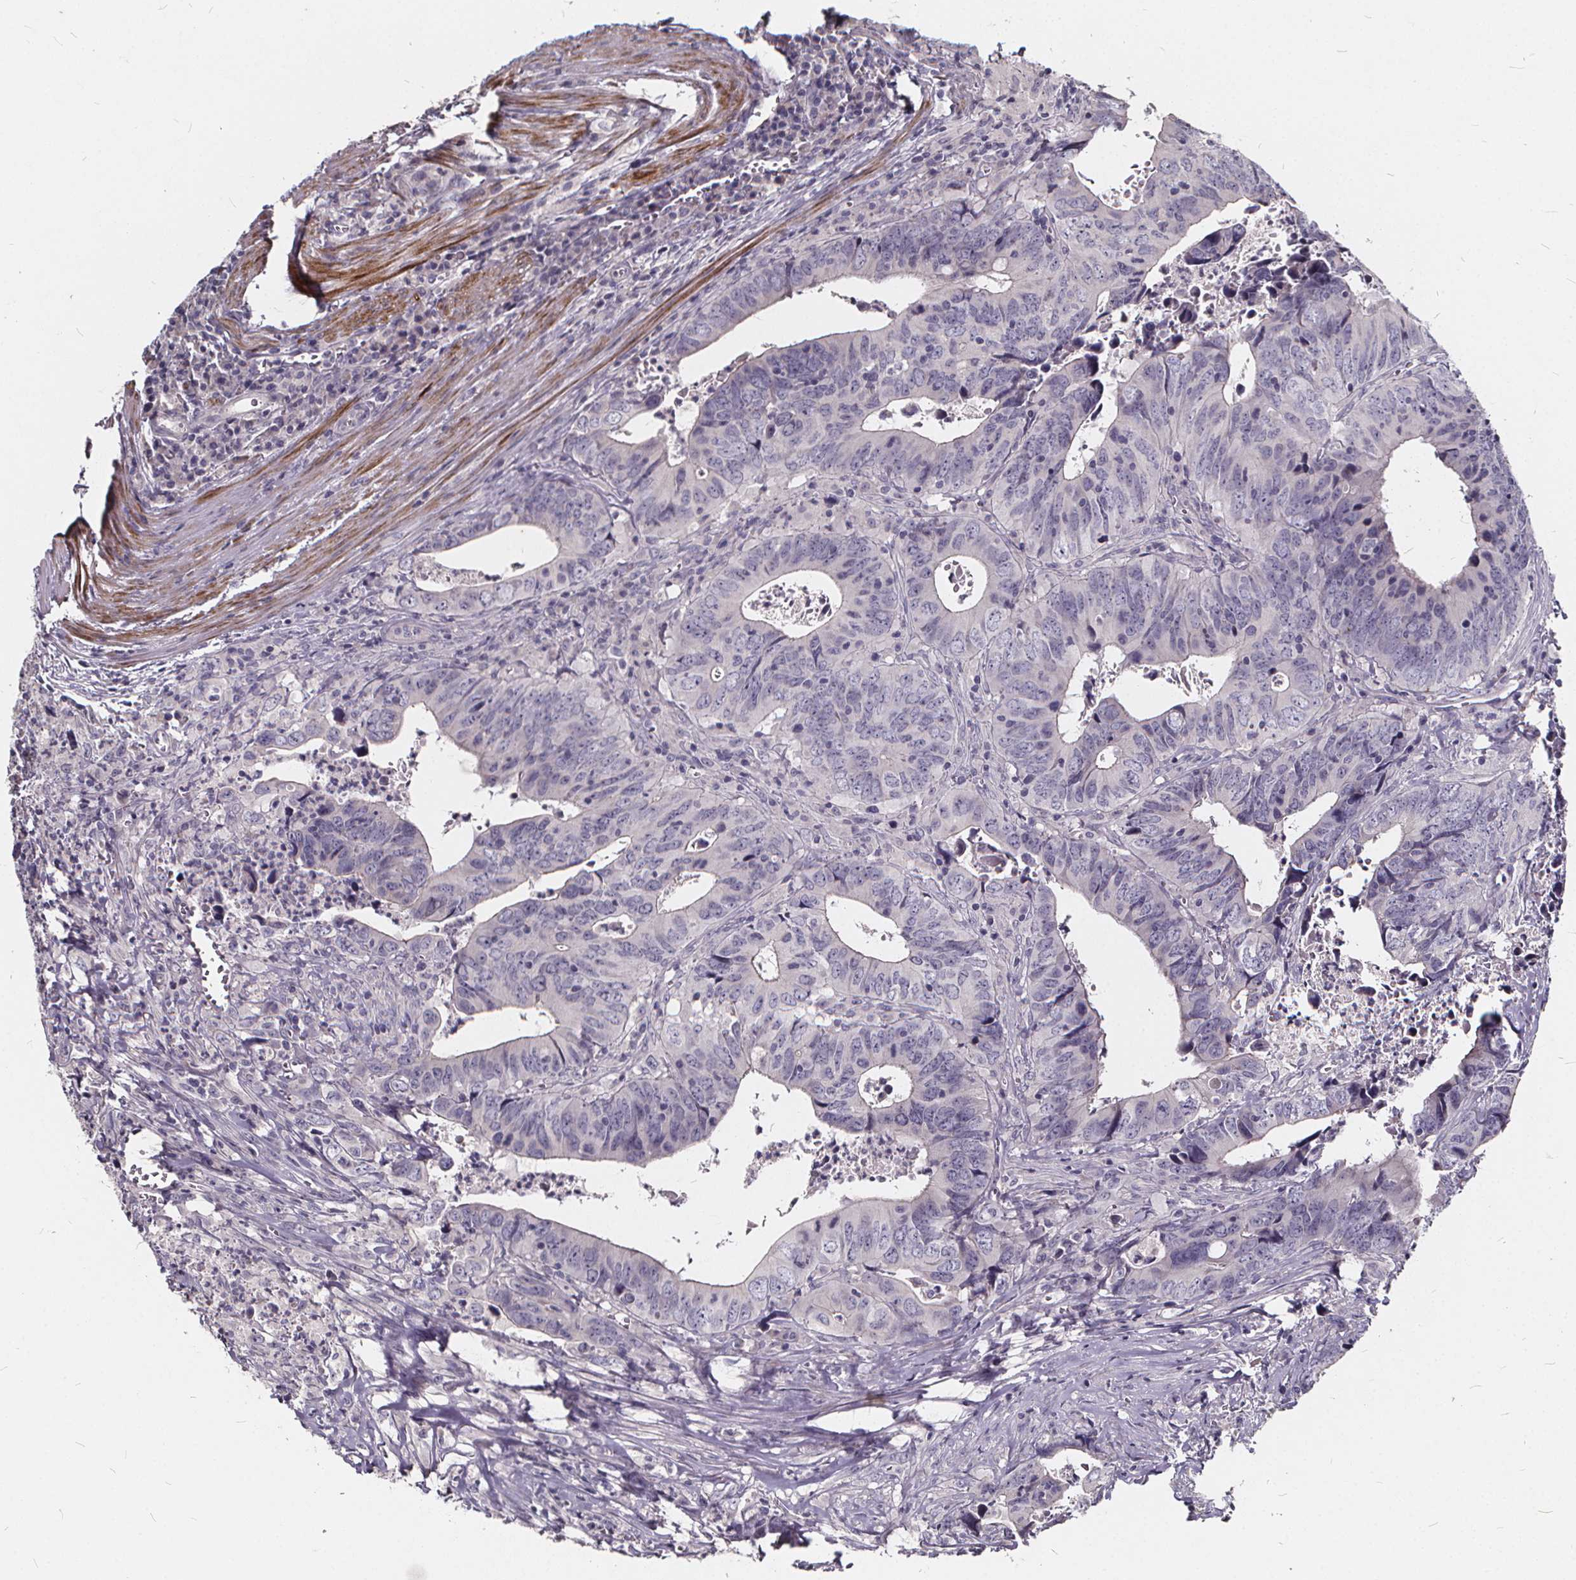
{"staining": {"intensity": "negative", "quantity": "none", "location": "none"}, "tissue": "colorectal cancer", "cell_type": "Tumor cells", "image_type": "cancer", "snomed": [{"axis": "morphology", "description": "Adenocarcinoma, NOS"}, {"axis": "topography", "description": "Colon"}], "caption": "The micrograph displays no significant expression in tumor cells of colorectal cancer. (DAB immunohistochemistry (IHC) with hematoxylin counter stain).", "gene": "TSPAN14", "patient": {"sex": "female", "age": 82}}